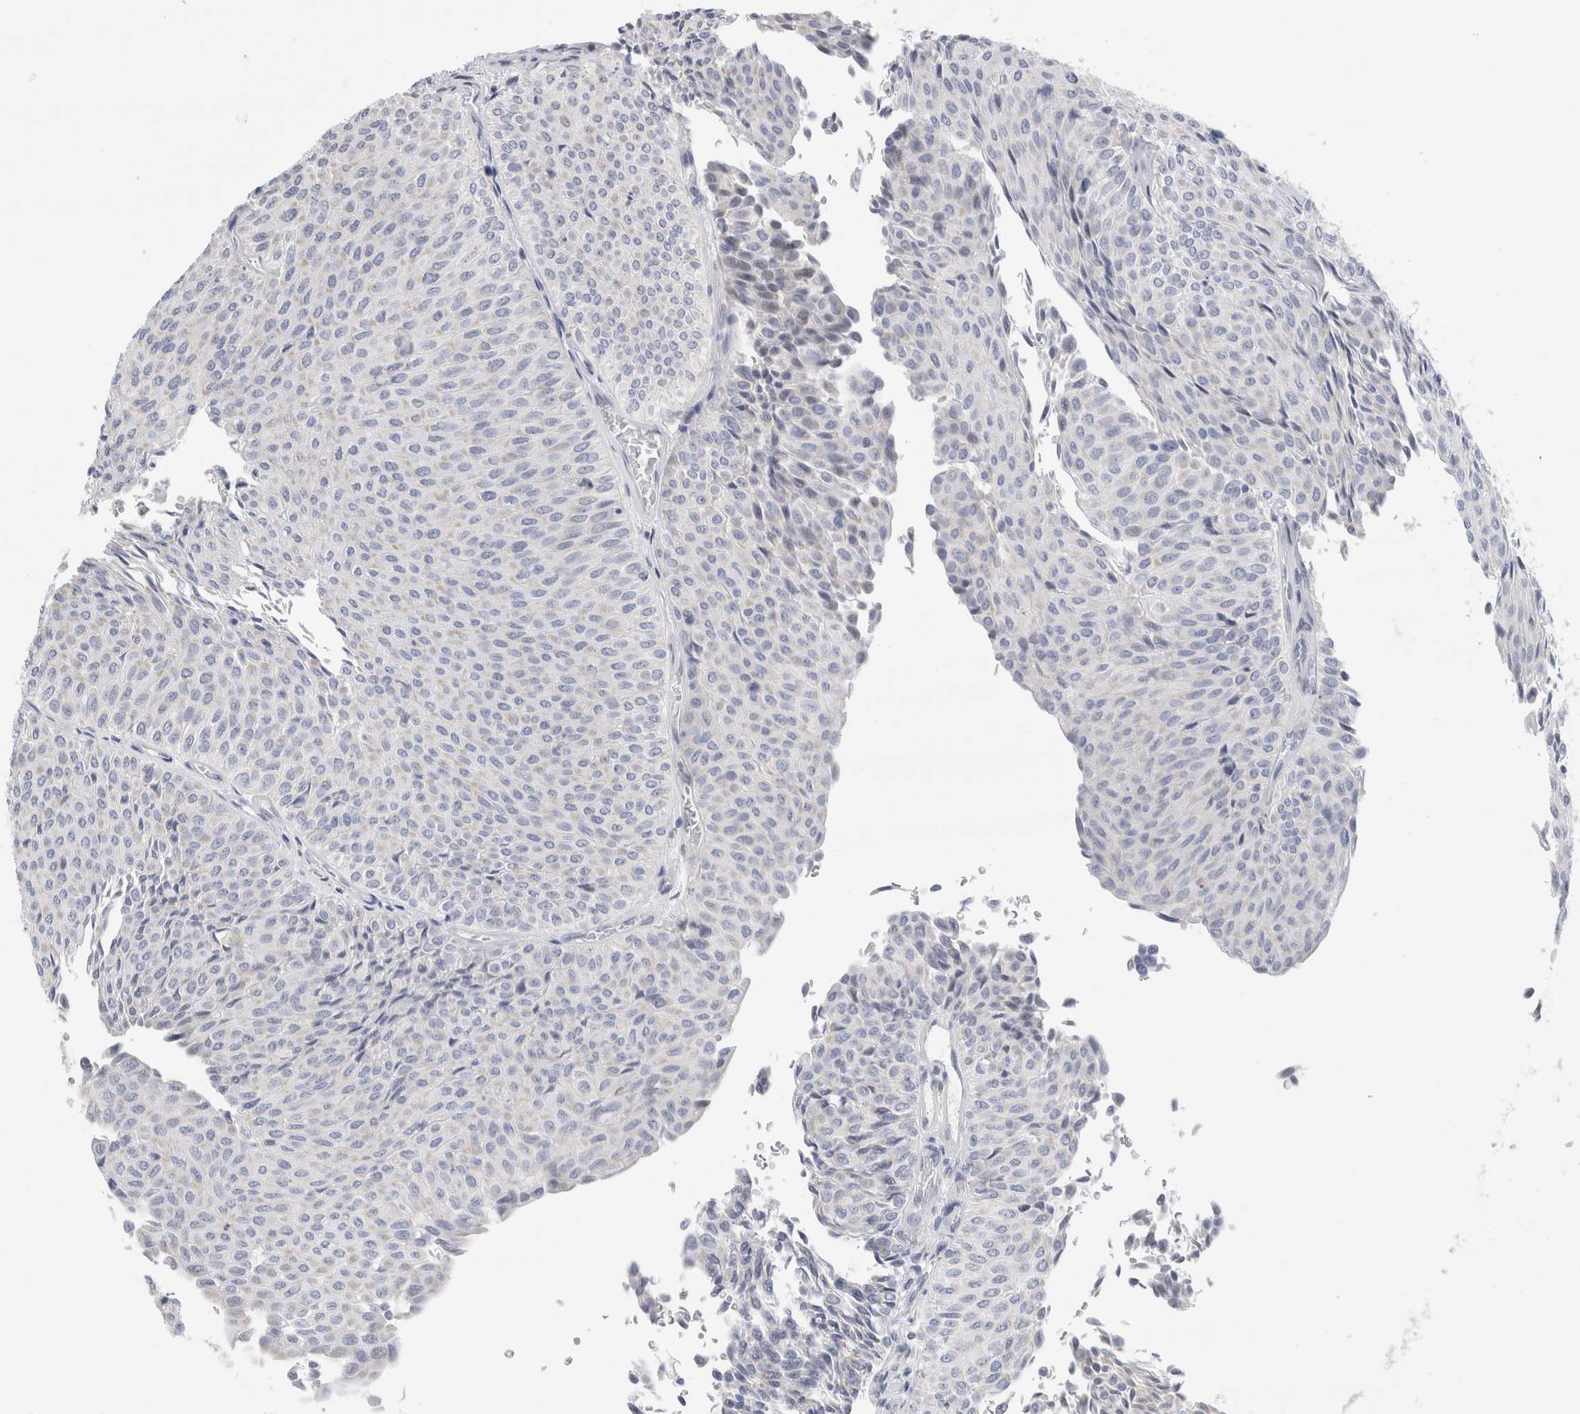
{"staining": {"intensity": "negative", "quantity": "none", "location": "none"}, "tissue": "urothelial cancer", "cell_type": "Tumor cells", "image_type": "cancer", "snomed": [{"axis": "morphology", "description": "Urothelial carcinoma, Low grade"}, {"axis": "topography", "description": "Urinary bladder"}], "caption": "Immunohistochemistry of urothelial carcinoma (low-grade) demonstrates no positivity in tumor cells.", "gene": "SLC22A12", "patient": {"sex": "male", "age": 78}}